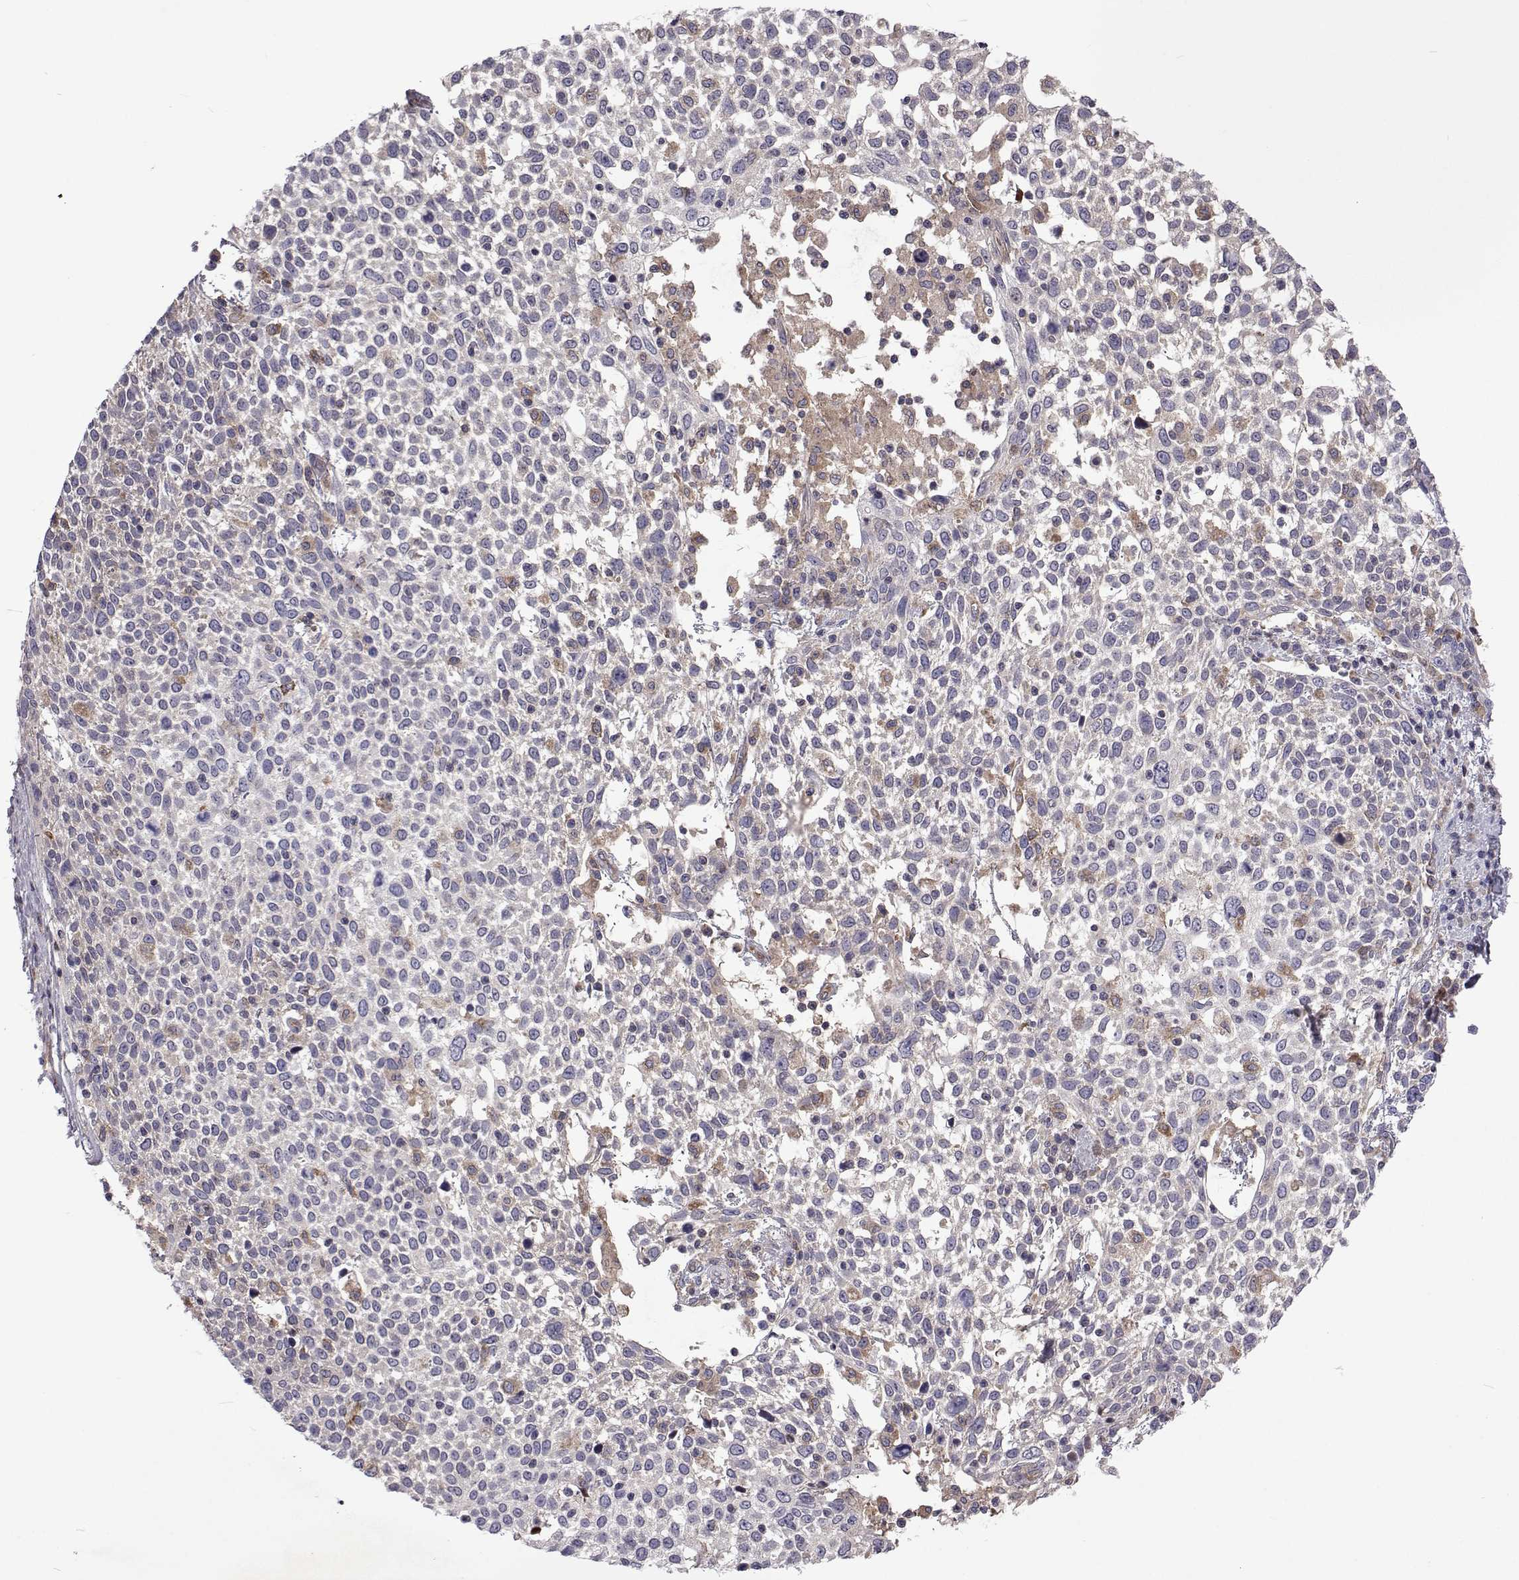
{"staining": {"intensity": "negative", "quantity": "none", "location": "none"}, "tissue": "cervical cancer", "cell_type": "Tumor cells", "image_type": "cancer", "snomed": [{"axis": "morphology", "description": "Squamous cell carcinoma, NOS"}, {"axis": "topography", "description": "Cervix"}], "caption": "Tumor cells are negative for protein expression in human cervical squamous cell carcinoma. (Immunohistochemistry, brightfield microscopy, high magnification).", "gene": "TCF15", "patient": {"sex": "female", "age": 61}}